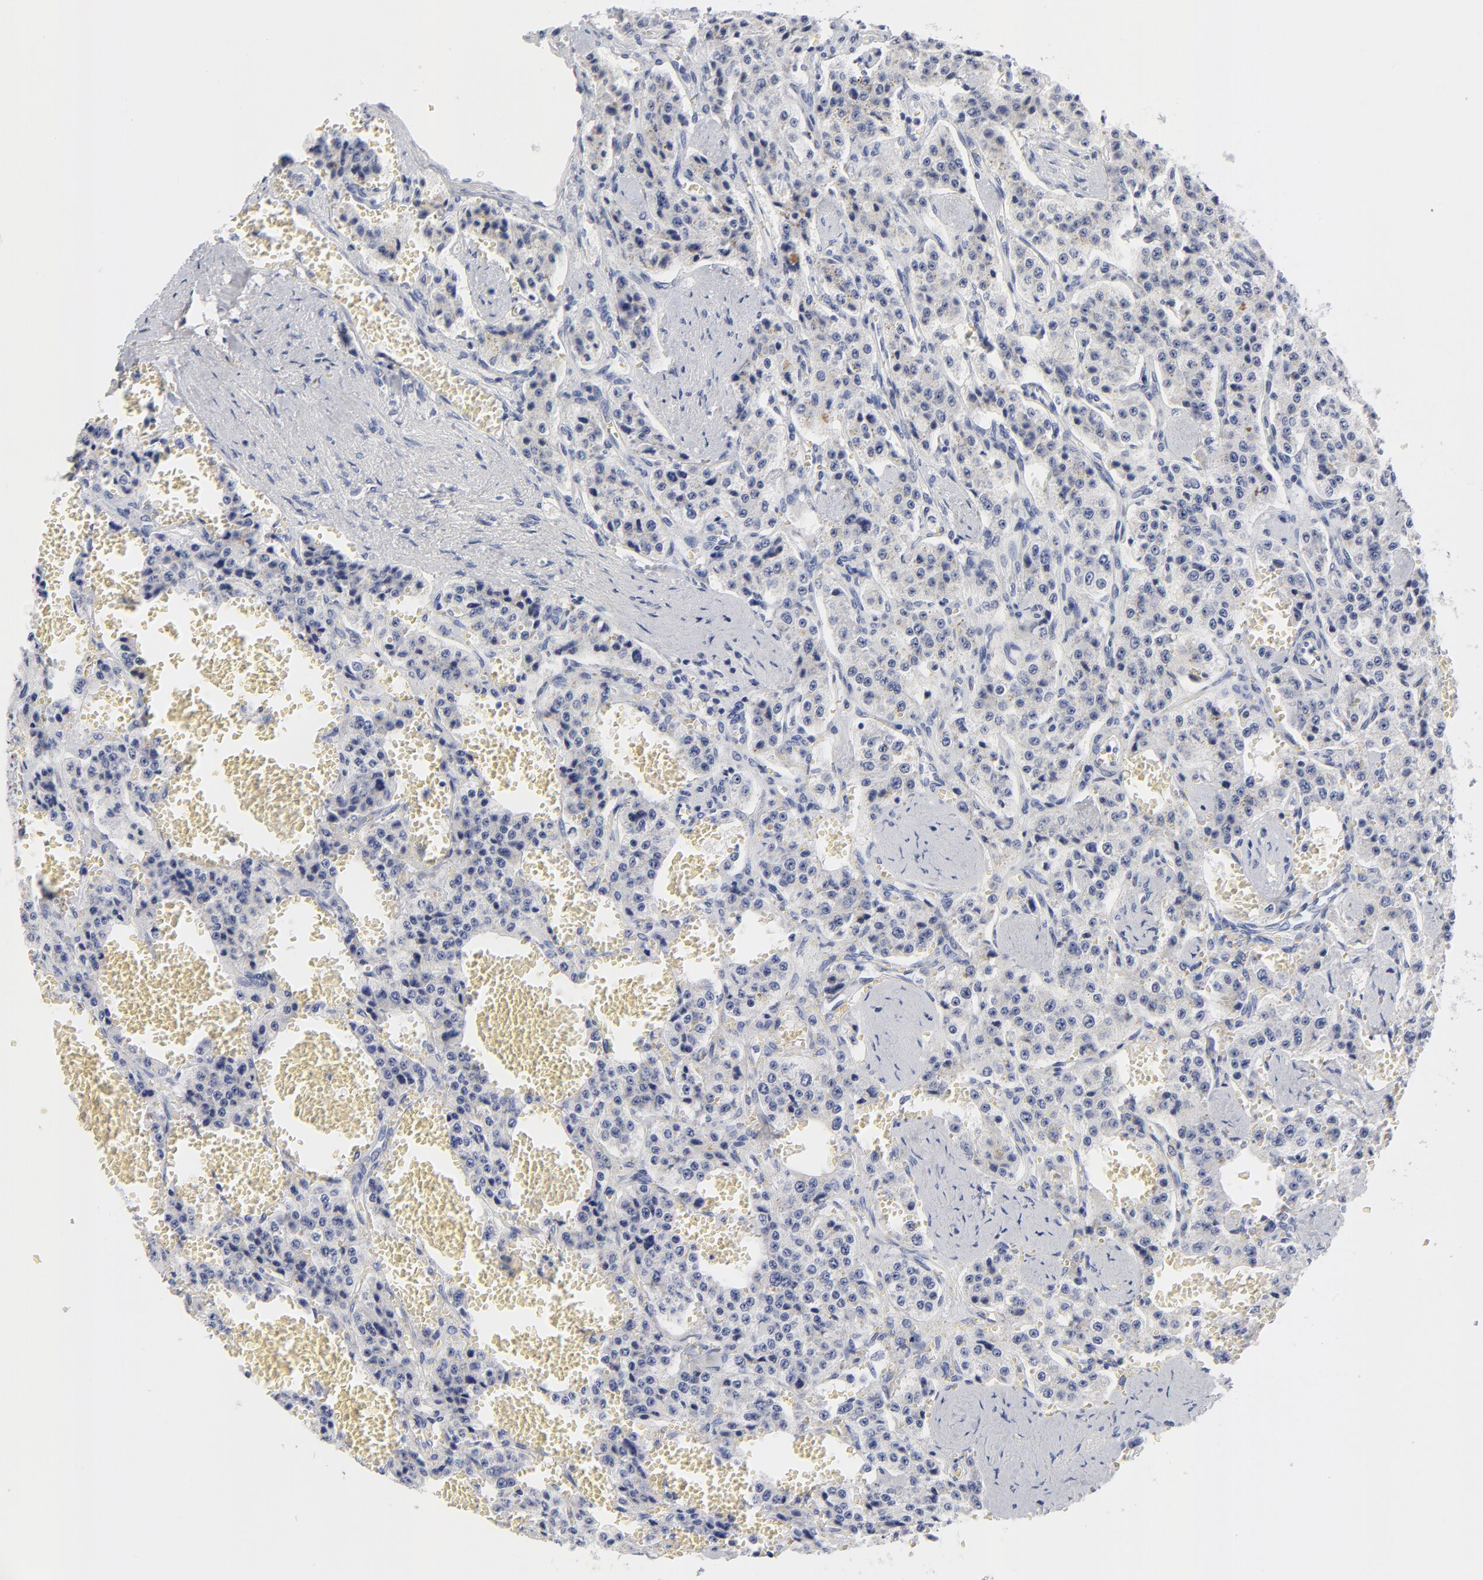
{"staining": {"intensity": "negative", "quantity": "none", "location": "none"}, "tissue": "carcinoid", "cell_type": "Tumor cells", "image_type": "cancer", "snomed": [{"axis": "morphology", "description": "Carcinoid, malignant, NOS"}, {"axis": "topography", "description": "Small intestine"}], "caption": "DAB (3,3'-diaminobenzidine) immunohistochemical staining of human malignant carcinoid reveals no significant expression in tumor cells.", "gene": "ACY1", "patient": {"sex": "male", "age": 52}}